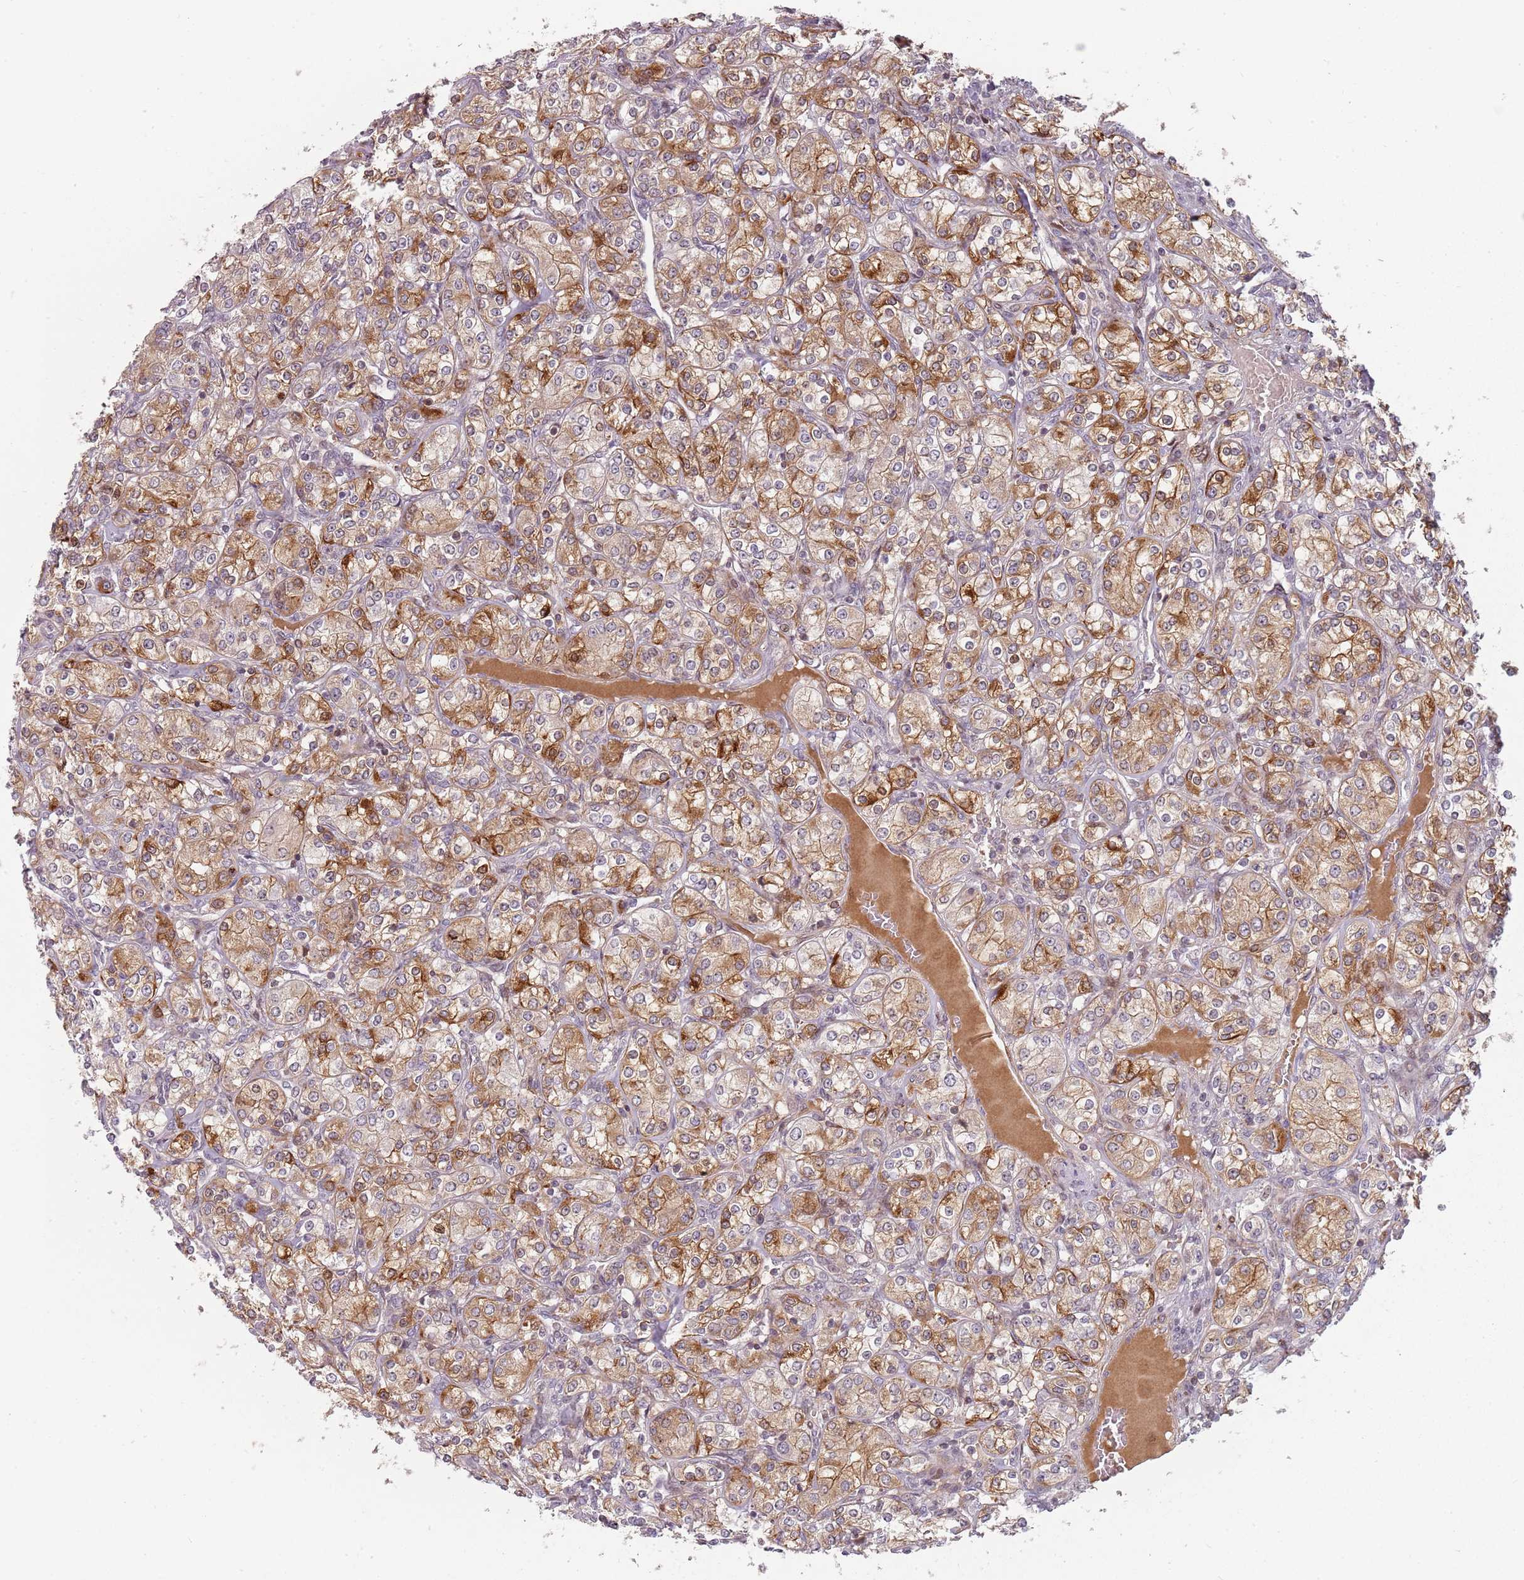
{"staining": {"intensity": "moderate", "quantity": "25%-75%", "location": "cytoplasmic/membranous"}, "tissue": "renal cancer", "cell_type": "Tumor cells", "image_type": "cancer", "snomed": [{"axis": "morphology", "description": "Adenocarcinoma, NOS"}, {"axis": "topography", "description": "Kidney"}], "caption": "Immunohistochemical staining of adenocarcinoma (renal) exhibits medium levels of moderate cytoplasmic/membranous protein expression in about 25%-75% of tumor cells. The staining is performed using DAB brown chromogen to label protein expression. The nuclei are counter-stained blue using hematoxylin.", "gene": "RPS6KA2", "patient": {"sex": "male", "age": 77}}